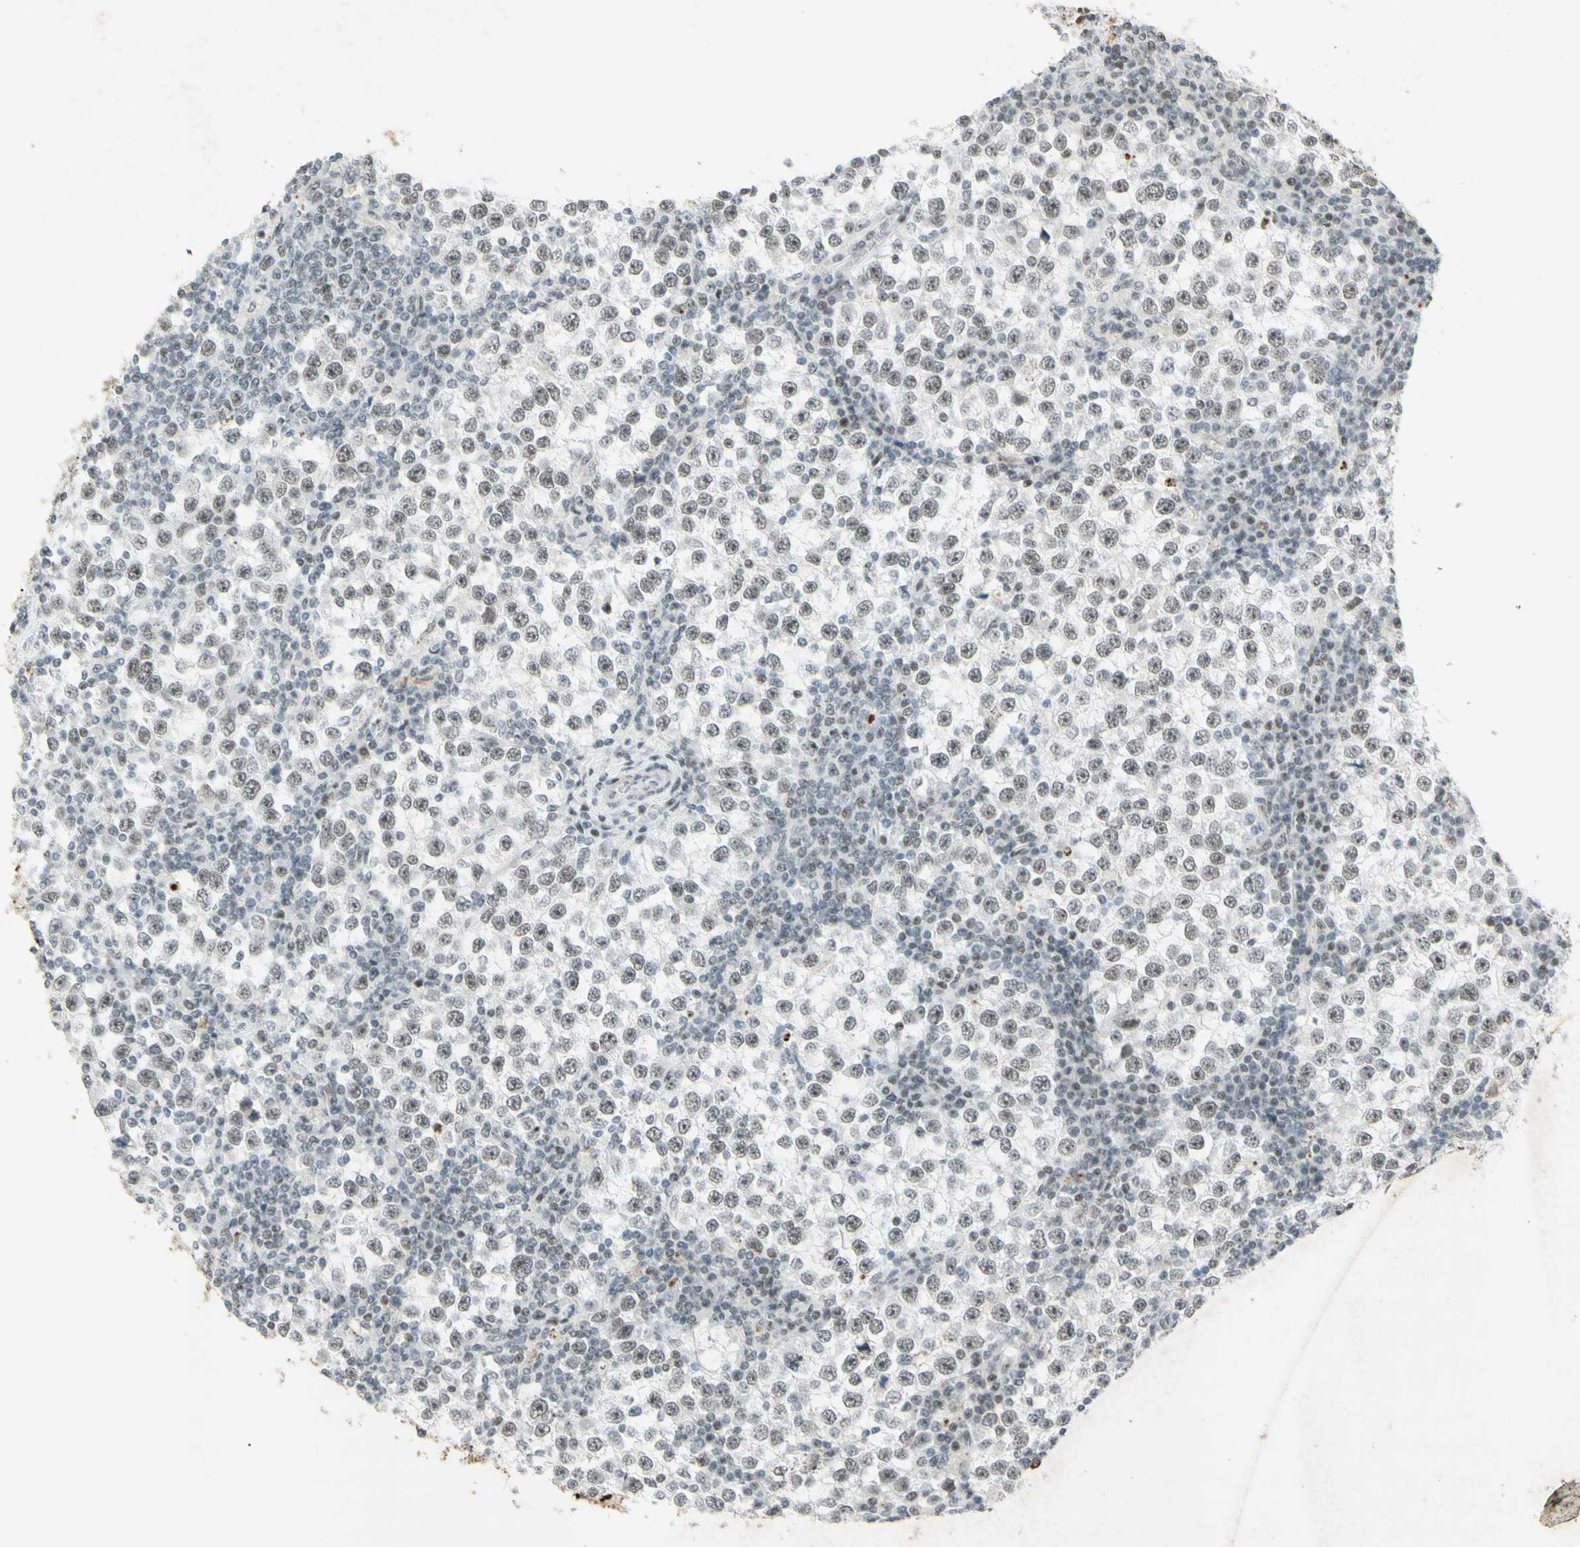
{"staining": {"intensity": "moderate", "quantity": ">75%", "location": "nuclear"}, "tissue": "testis cancer", "cell_type": "Tumor cells", "image_type": "cancer", "snomed": [{"axis": "morphology", "description": "Seminoma, NOS"}, {"axis": "topography", "description": "Testis"}], "caption": "An image of testis seminoma stained for a protein displays moderate nuclear brown staining in tumor cells.", "gene": "IRF1", "patient": {"sex": "male", "age": 65}}